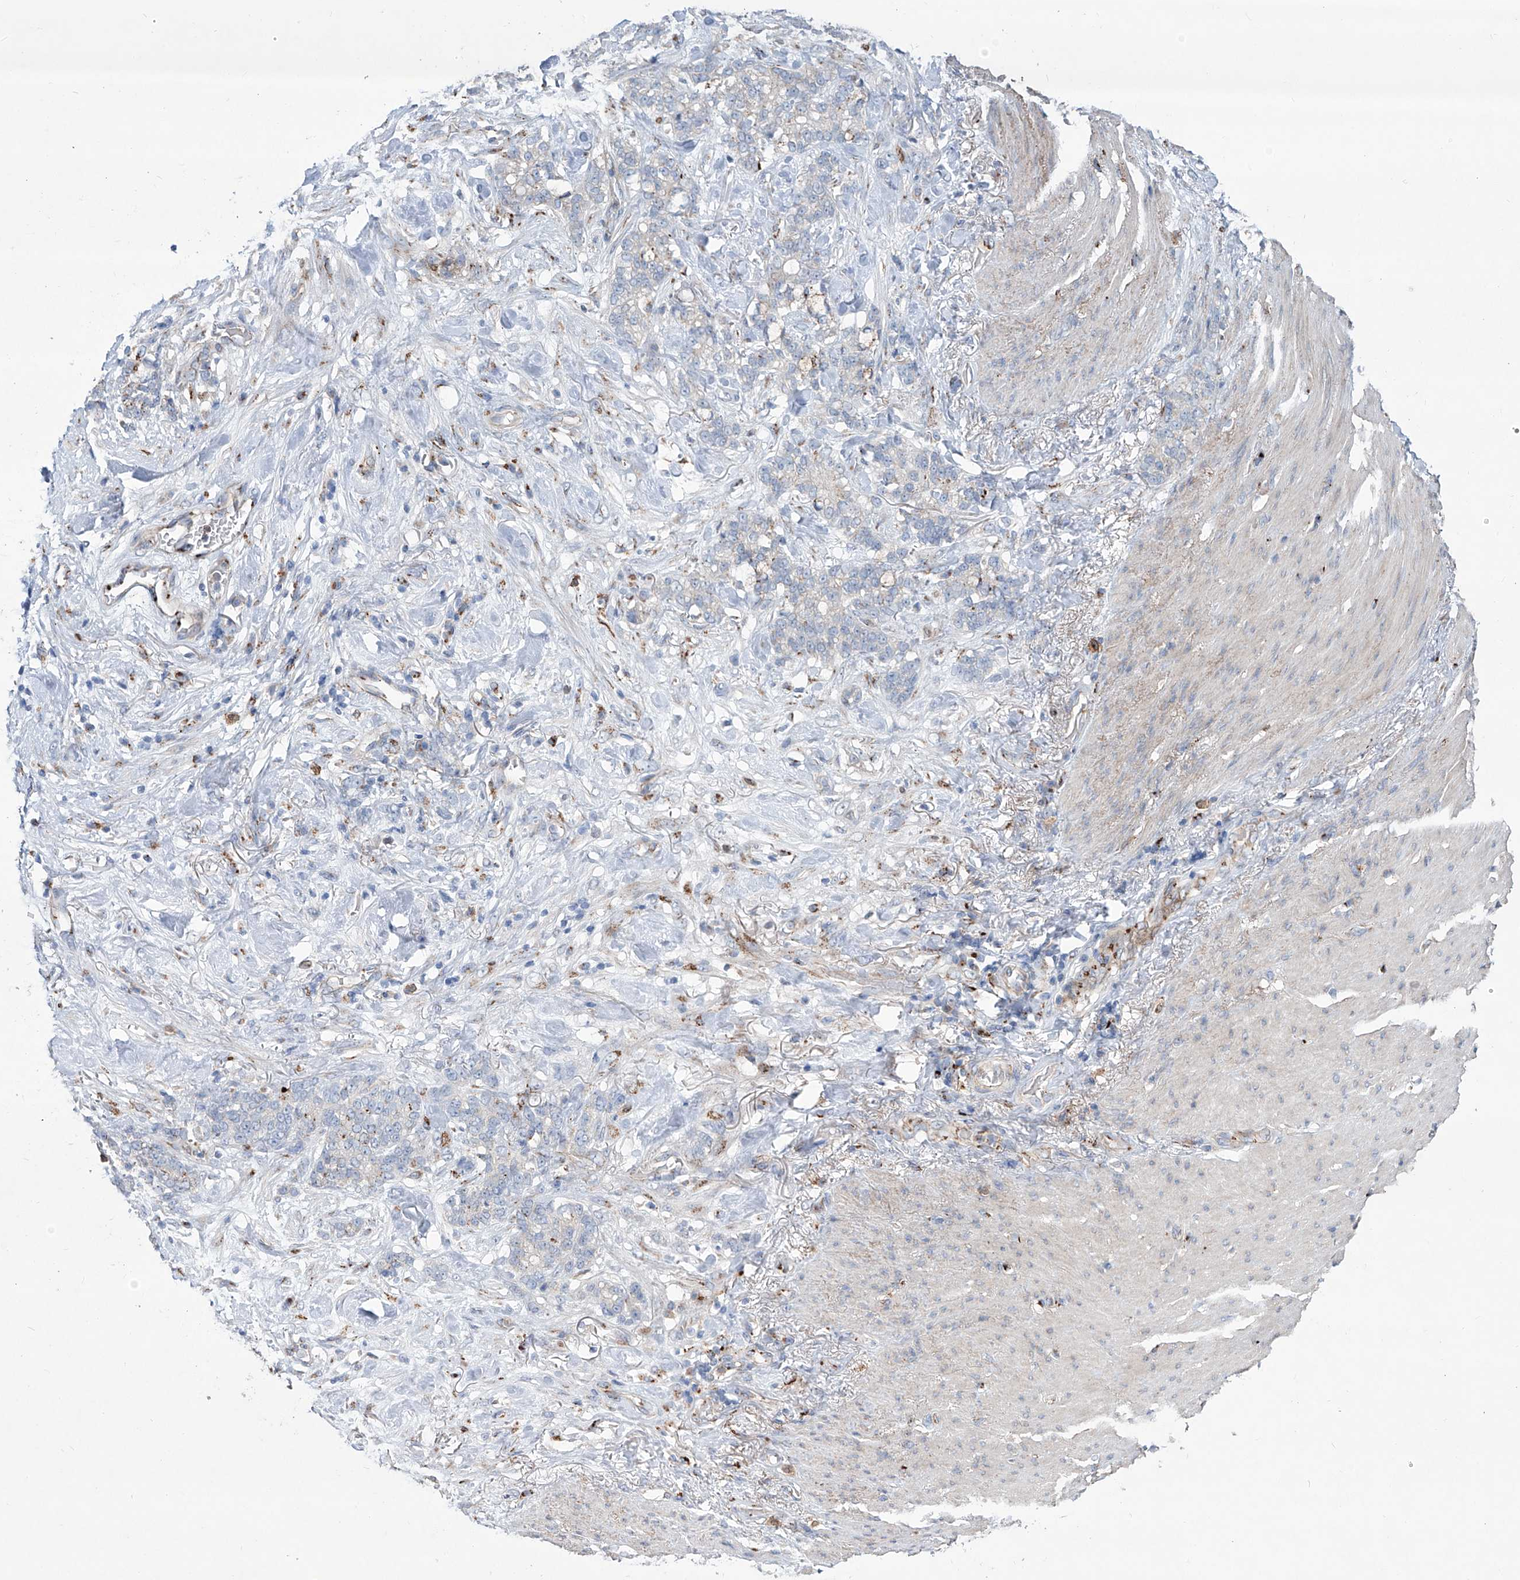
{"staining": {"intensity": "negative", "quantity": "none", "location": "none"}, "tissue": "stomach cancer", "cell_type": "Tumor cells", "image_type": "cancer", "snomed": [{"axis": "morphology", "description": "Adenocarcinoma, NOS"}, {"axis": "topography", "description": "Stomach, lower"}], "caption": "An image of adenocarcinoma (stomach) stained for a protein demonstrates no brown staining in tumor cells.", "gene": "CDH5", "patient": {"sex": "male", "age": 88}}